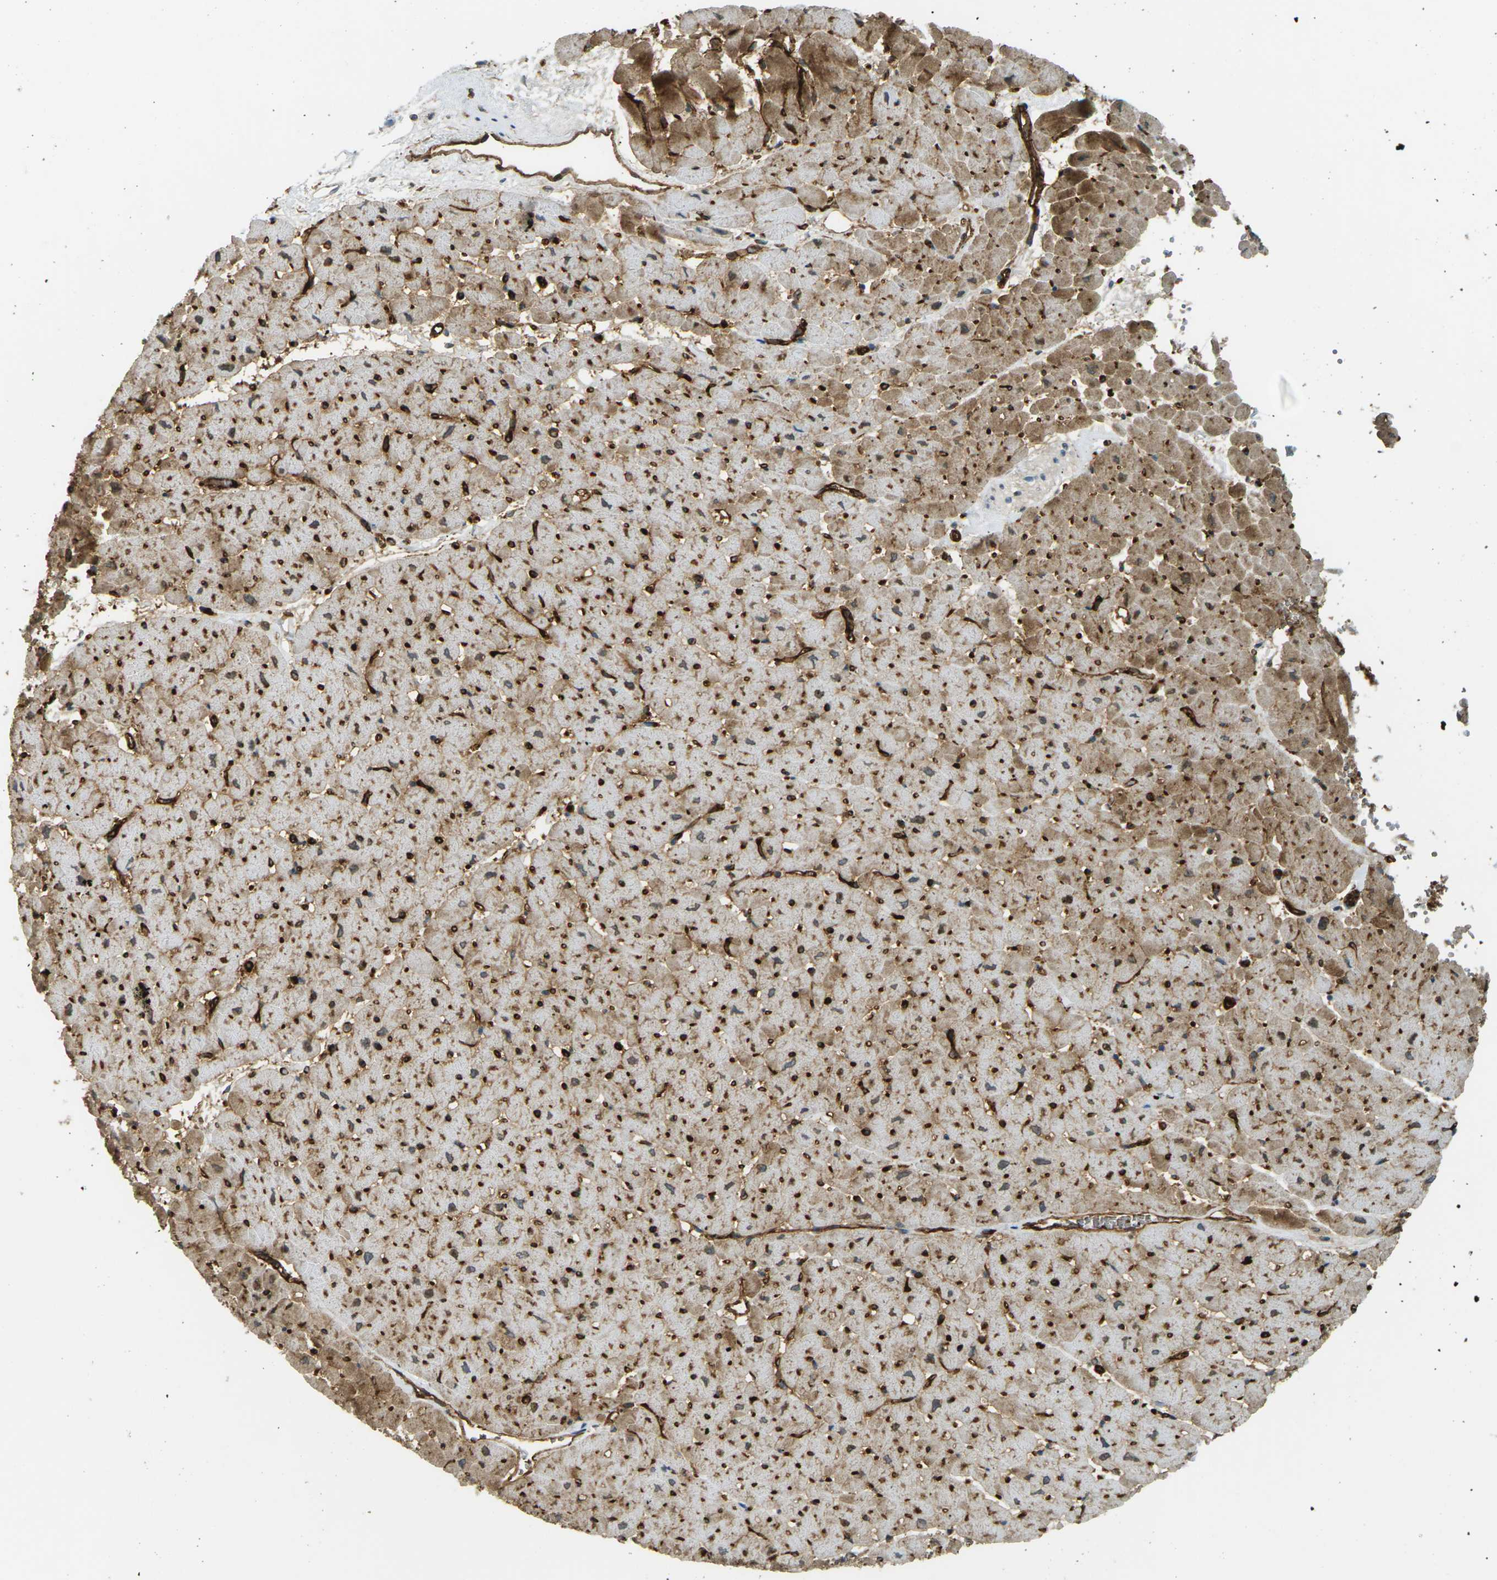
{"staining": {"intensity": "weak", "quantity": "25%-75%", "location": "cytoplasmic/membranous"}, "tissue": "heart muscle", "cell_type": "Cardiomyocytes", "image_type": "normal", "snomed": [{"axis": "morphology", "description": "Normal tissue, NOS"}, {"axis": "topography", "description": "Heart"}], "caption": "Protein expression analysis of unremarkable heart muscle shows weak cytoplasmic/membranous staining in about 25%-75% of cardiomyocytes.", "gene": "S1PR1", "patient": {"sex": "male", "age": 45}}